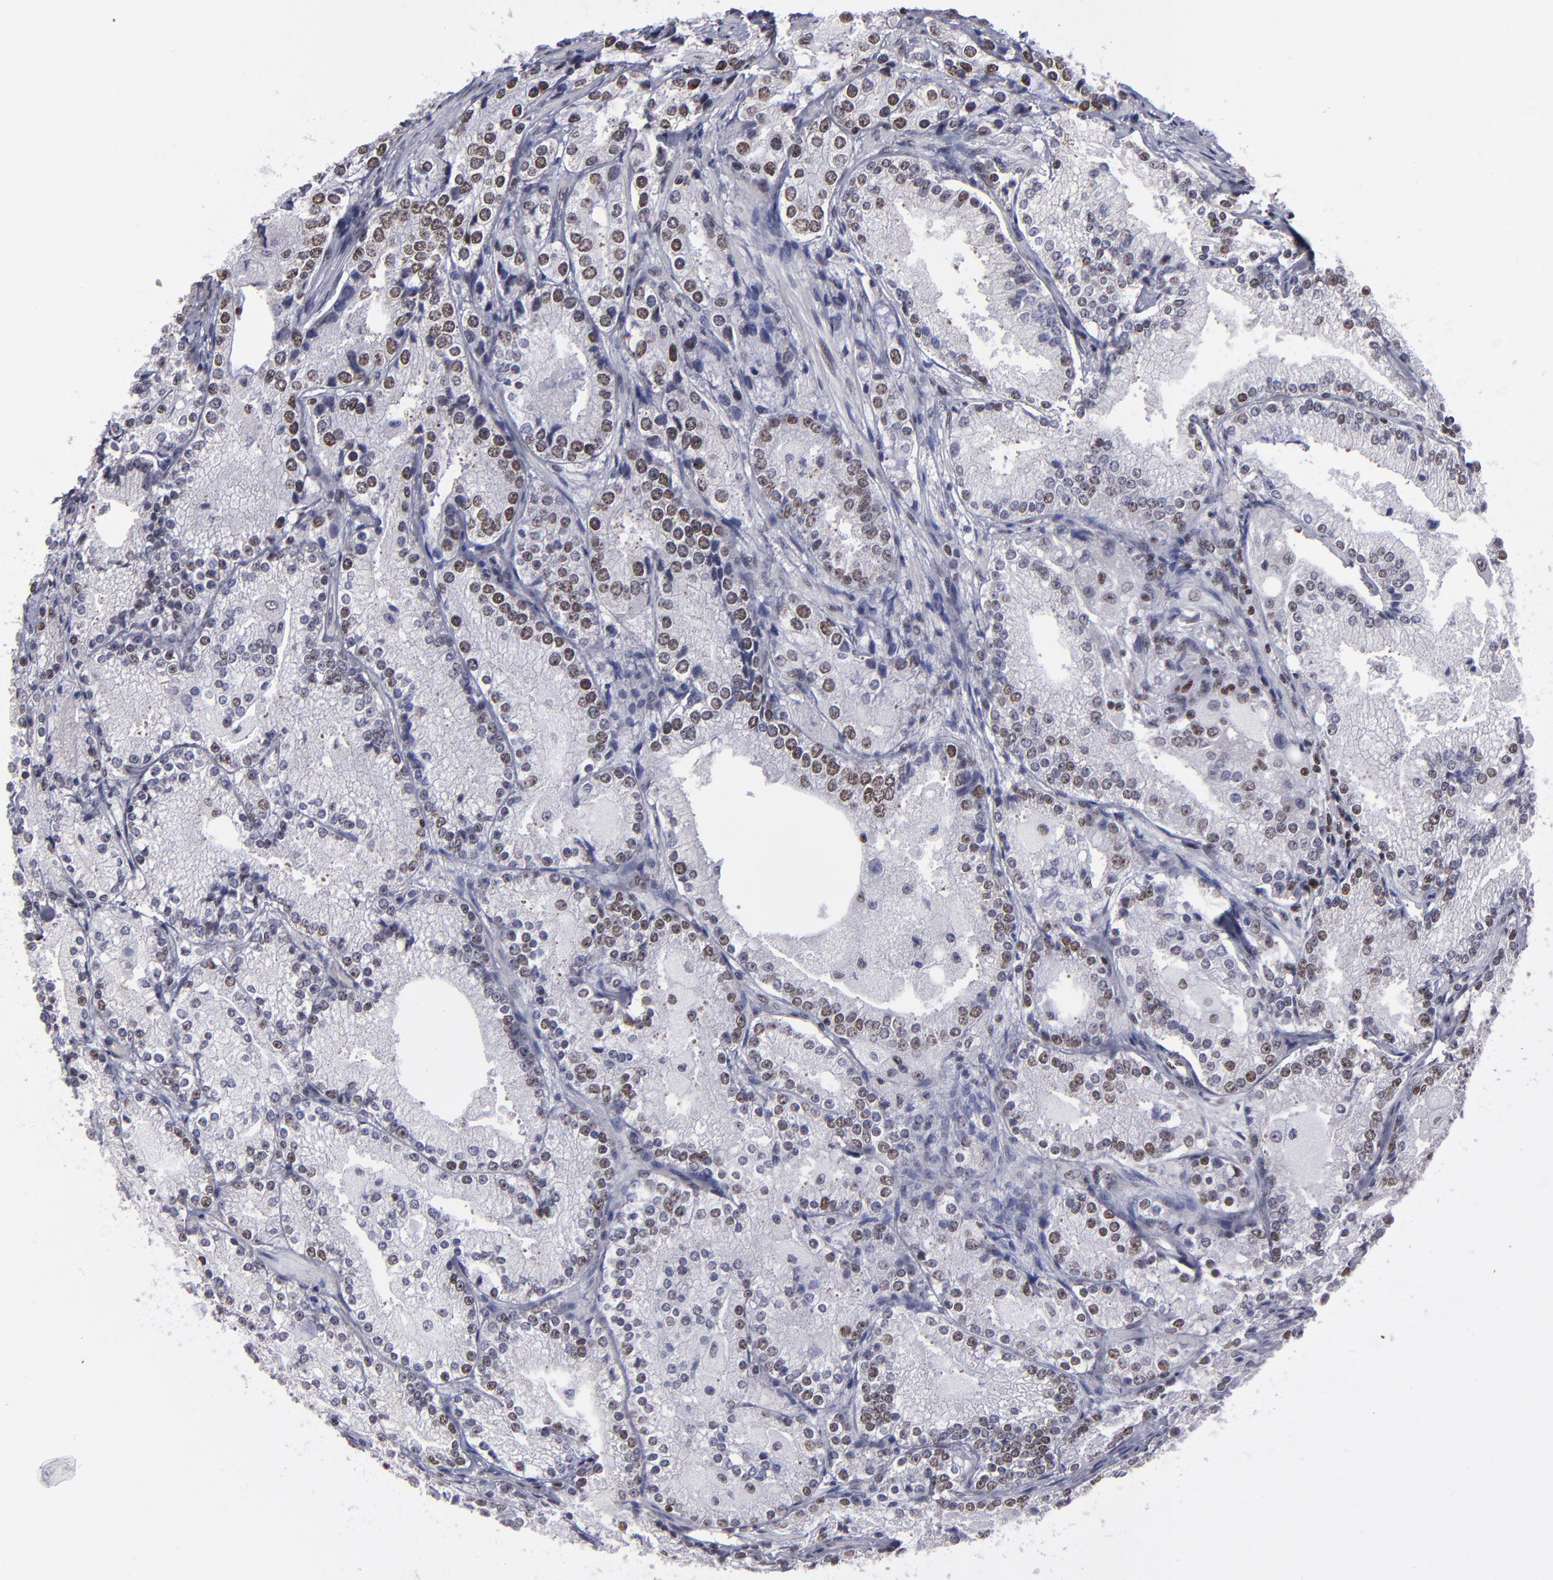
{"staining": {"intensity": "moderate", "quantity": ">75%", "location": "nuclear"}, "tissue": "prostate cancer", "cell_type": "Tumor cells", "image_type": "cancer", "snomed": [{"axis": "morphology", "description": "Adenocarcinoma, High grade"}, {"axis": "topography", "description": "Prostate"}], "caption": "Prostate cancer stained with a brown dye demonstrates moderate nuclear positive staining in approximately >75% of tumor cells.", "gene": "TERF2", "patient": {"sex": "male", "age": 63}}